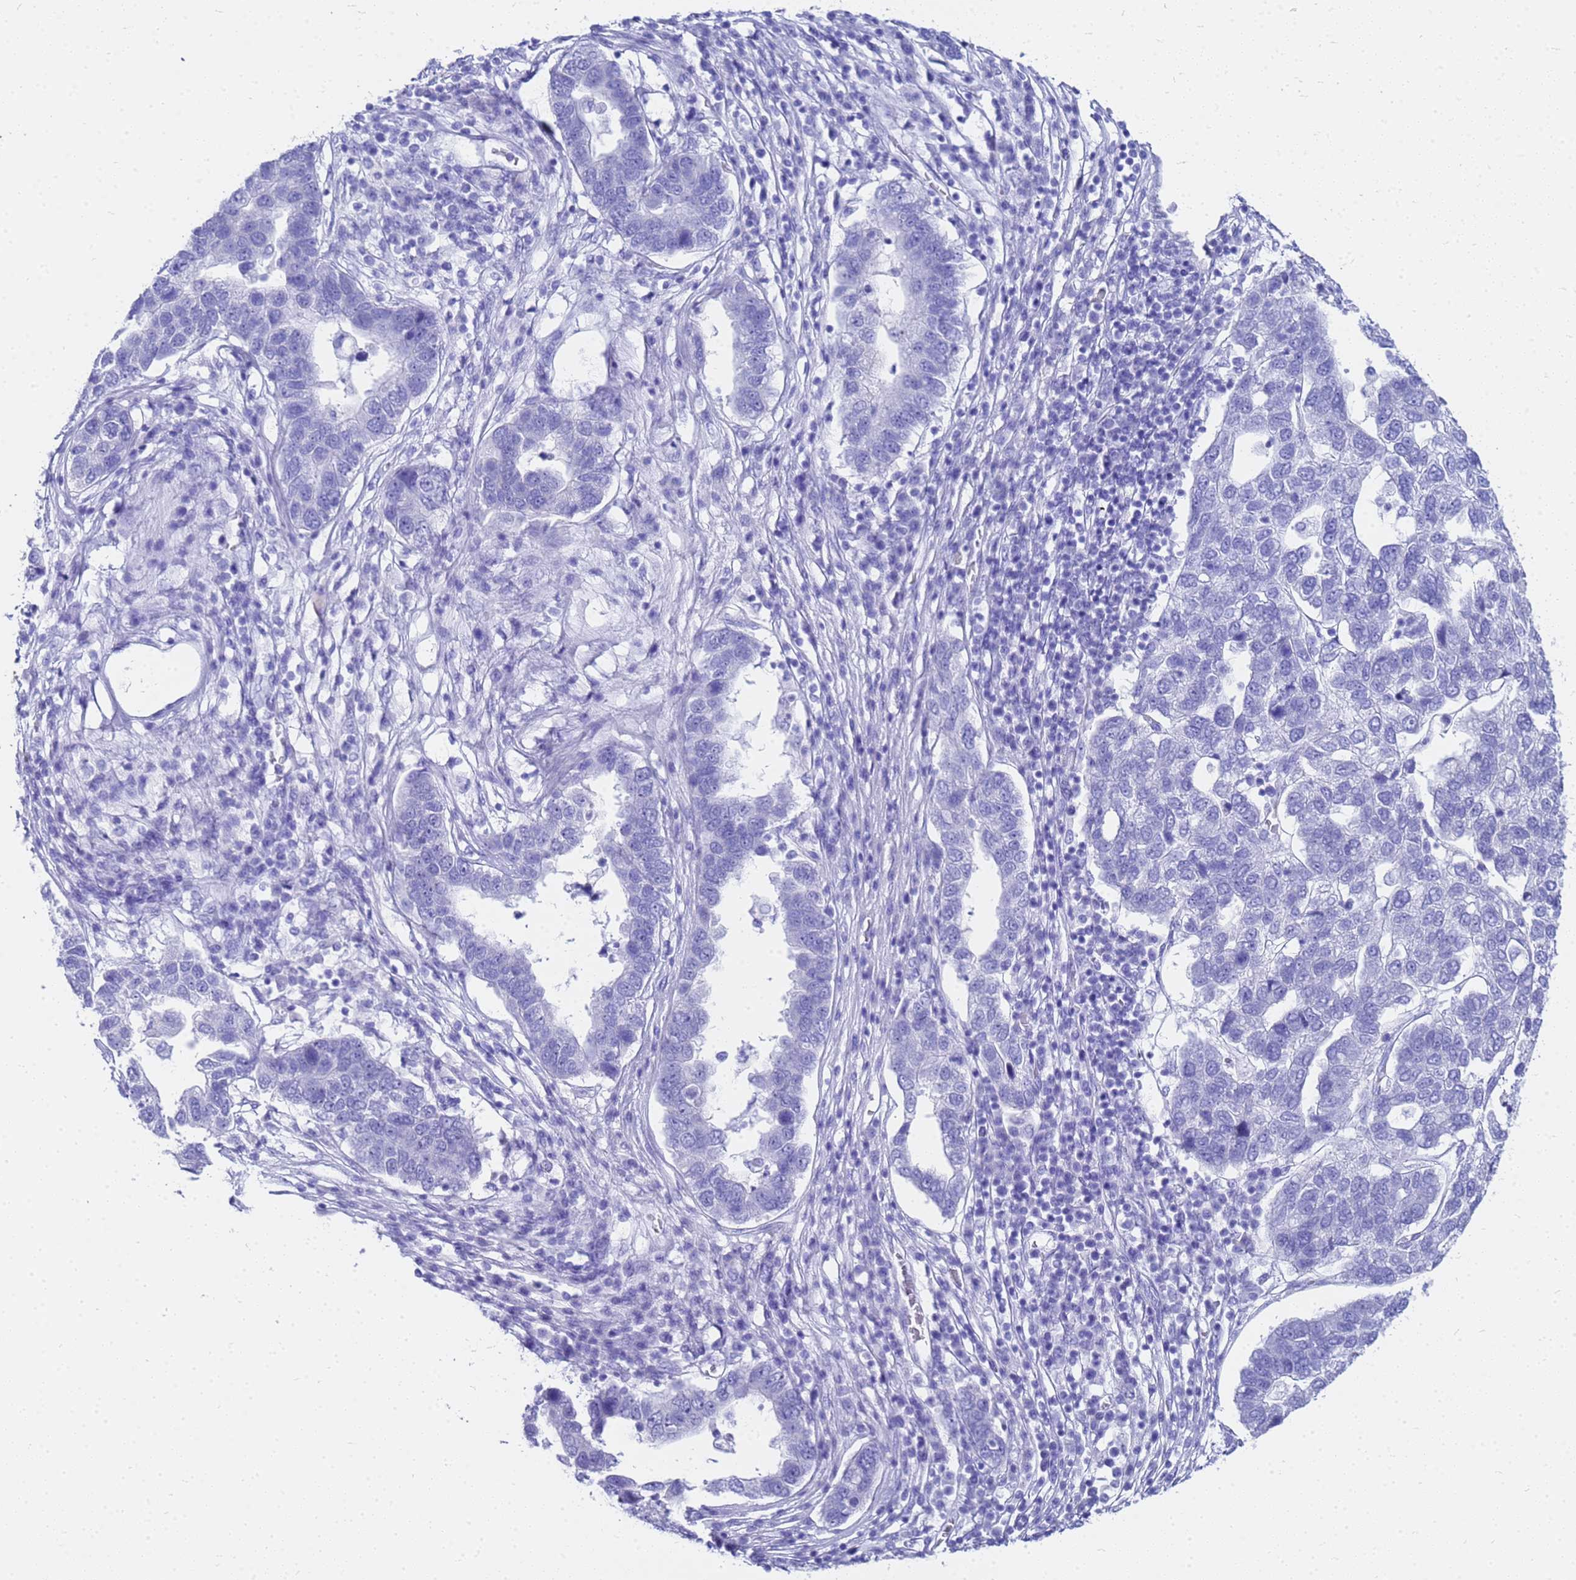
{"staining": {"intensity": "negative", "quantity": "none", "location": "none"}, "tissue": "pancreatic cancer", "cell_type": "Tumor cells", "image_type": "cancer", "snomed": [{"axis": "morphology", "description": "Adenocarcinoma, NOS"}, {"axis": "topography", "description": "Pancreas"}], "caption": "Human adenocarcinoma (pancreatic) stained for a protein using IHC exhibits no positivity in tumor cells.", "gene": "CKB", "patient": {"sex": "female", "age": 61}}